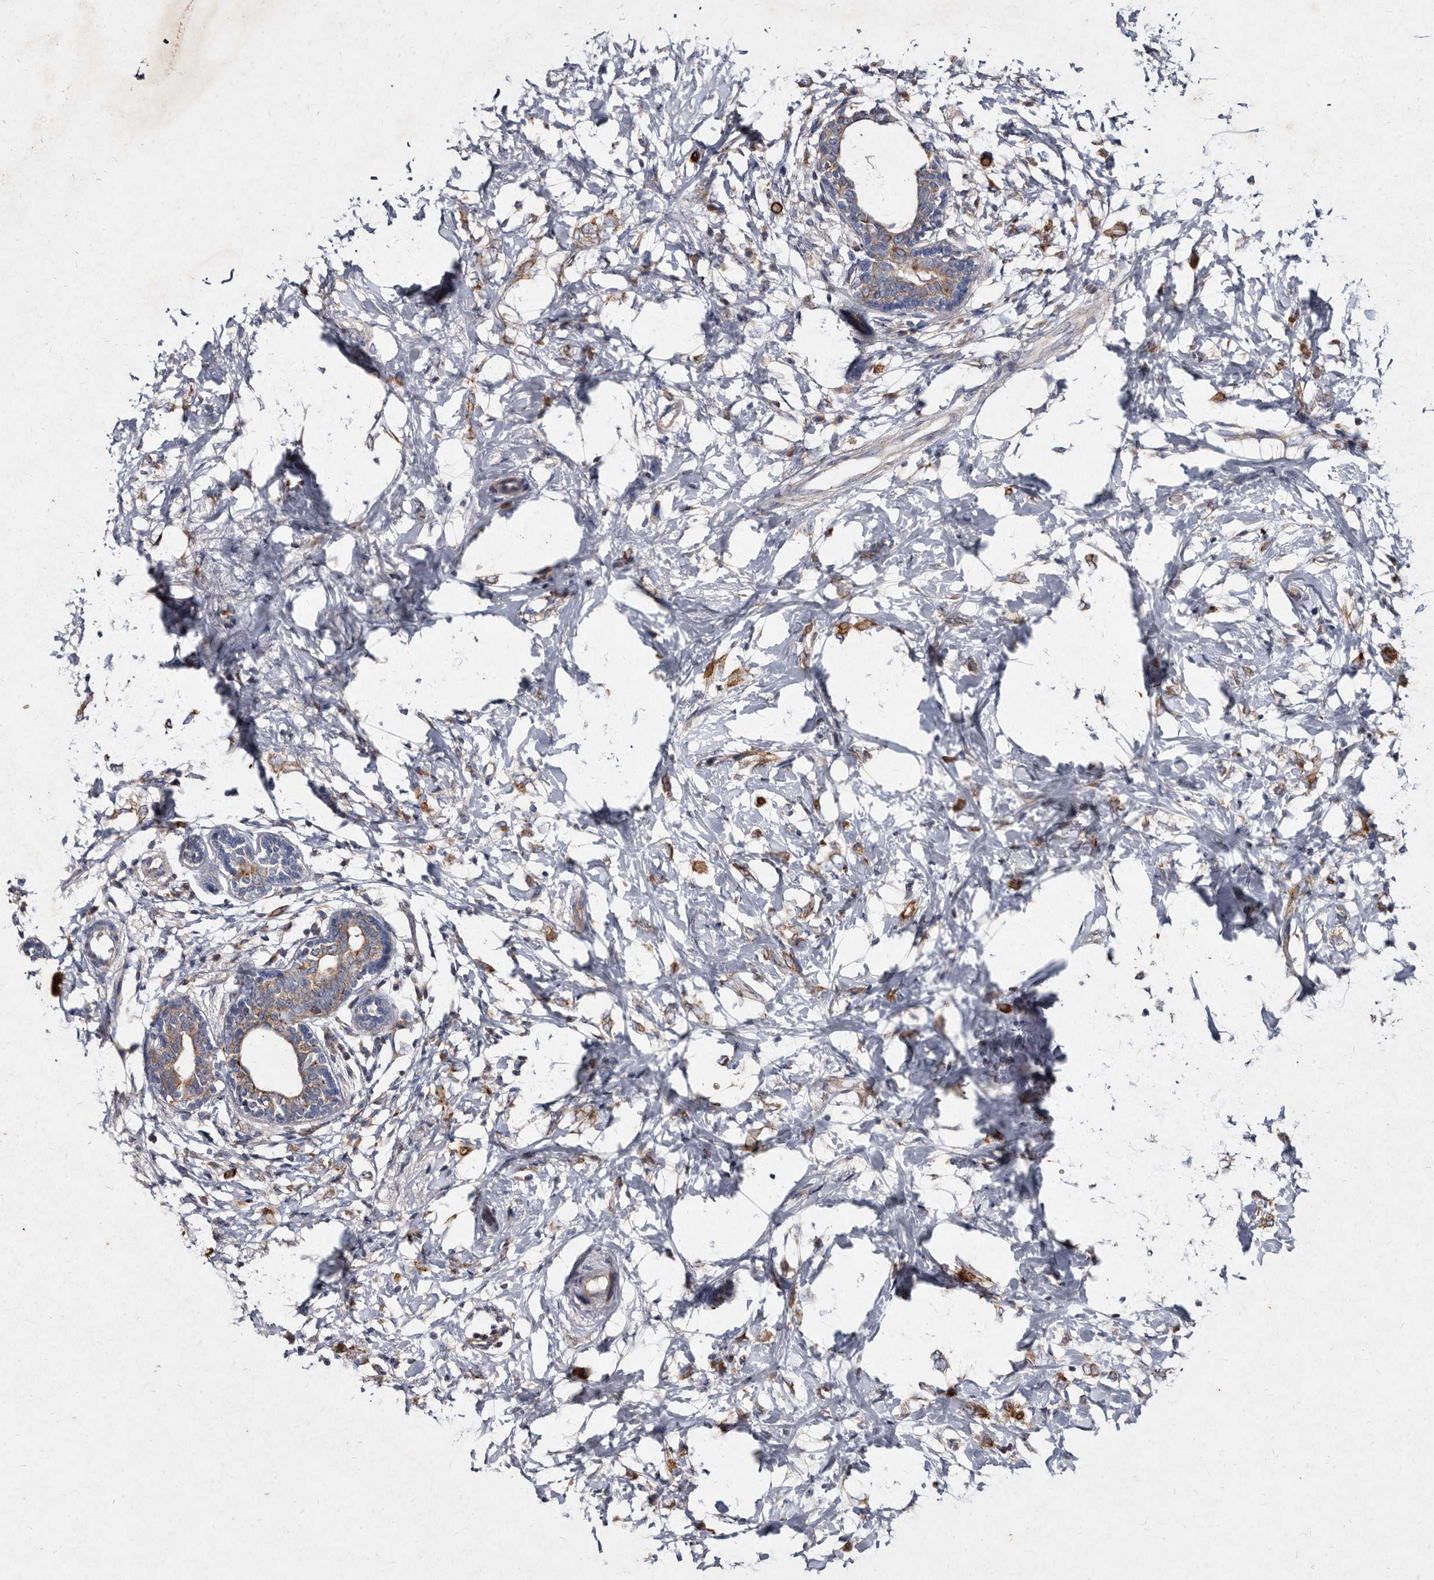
{"staining": {"intensity": "moderate", "quantity": ">75%", "location": "cytoplasmic/membranous"}, "tissue": "breast cancer", "cell_type": "Tumor cells", "image_type": "cancer", "snomed": [{"axis": "morphology", "description": "Normal tissue, NOS"}, {"axis": "morphology", "description": "Lobular carcinoma"}, {"axis": "topography", "description": "Breast"}], "caption": "High-power microscopy captured an immunohistochemistry histopathology image of breast lobular carcinoma, revealing moderate cytoplasmic/membranous expression in about >75% of tumor cells.", "gene": "YPEL3", "patient": {"sex": "female", "age": 47}}